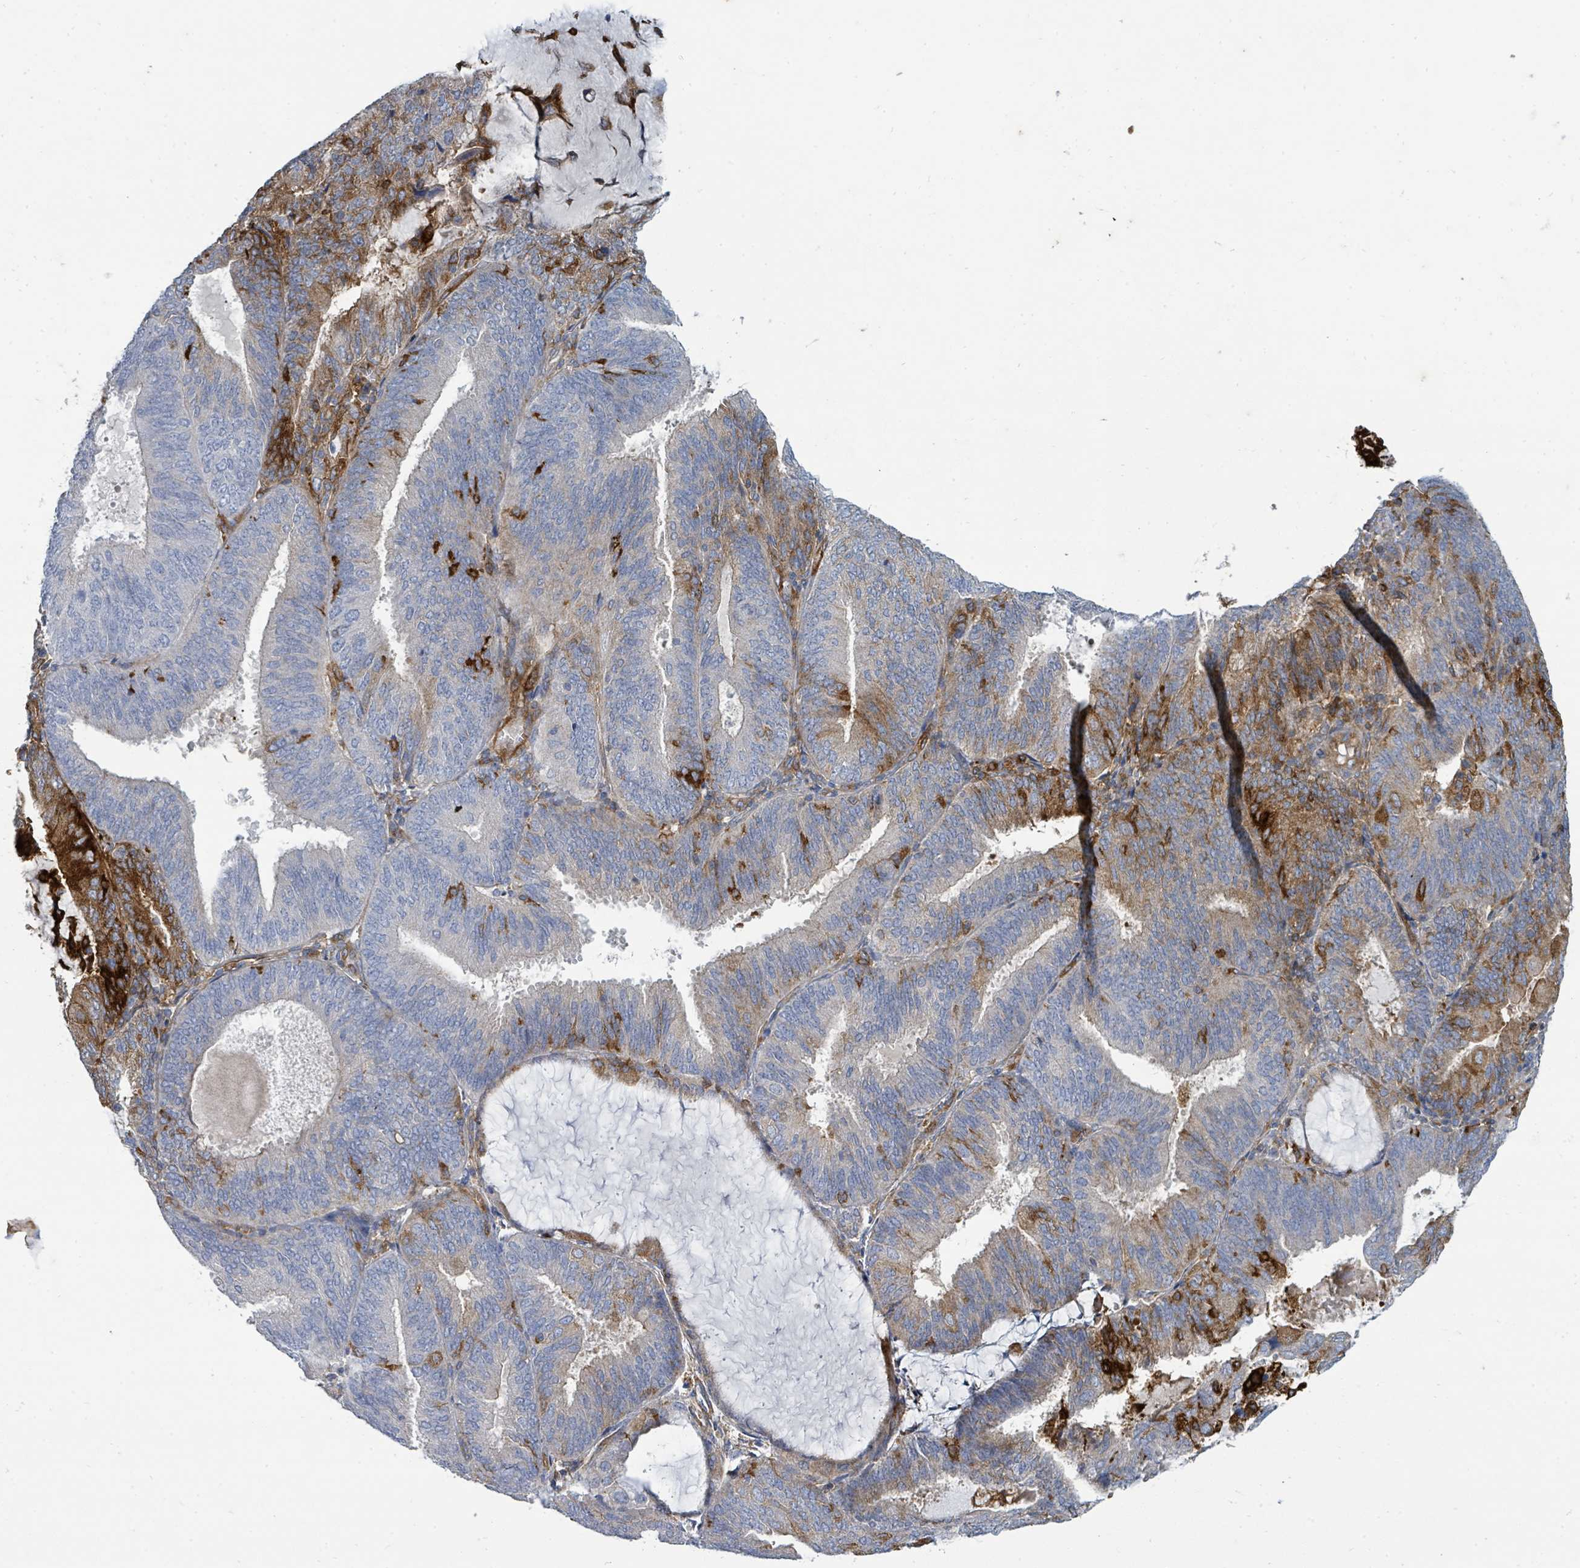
{"staining": {"intensity": "strong", "quantity": "<25%", "location": "cytoplasmic/membranous"}, "tissue": "endometrial cancer", "cell_type": "Tumor cells", "image_type": "cancer", "snomed": [{"axis": "morphology", "description": "Adenocarcinoma, NOS"}, {"axis": "topography", "description": "Endometrium"}], "caption": "Endometrial cancer stained with IHC displays strong cytoplasmic/membranous expression in about <25% of tumor cells.", "gene": "IFIT1", "patient": {"sex": "female", "age": 81}}